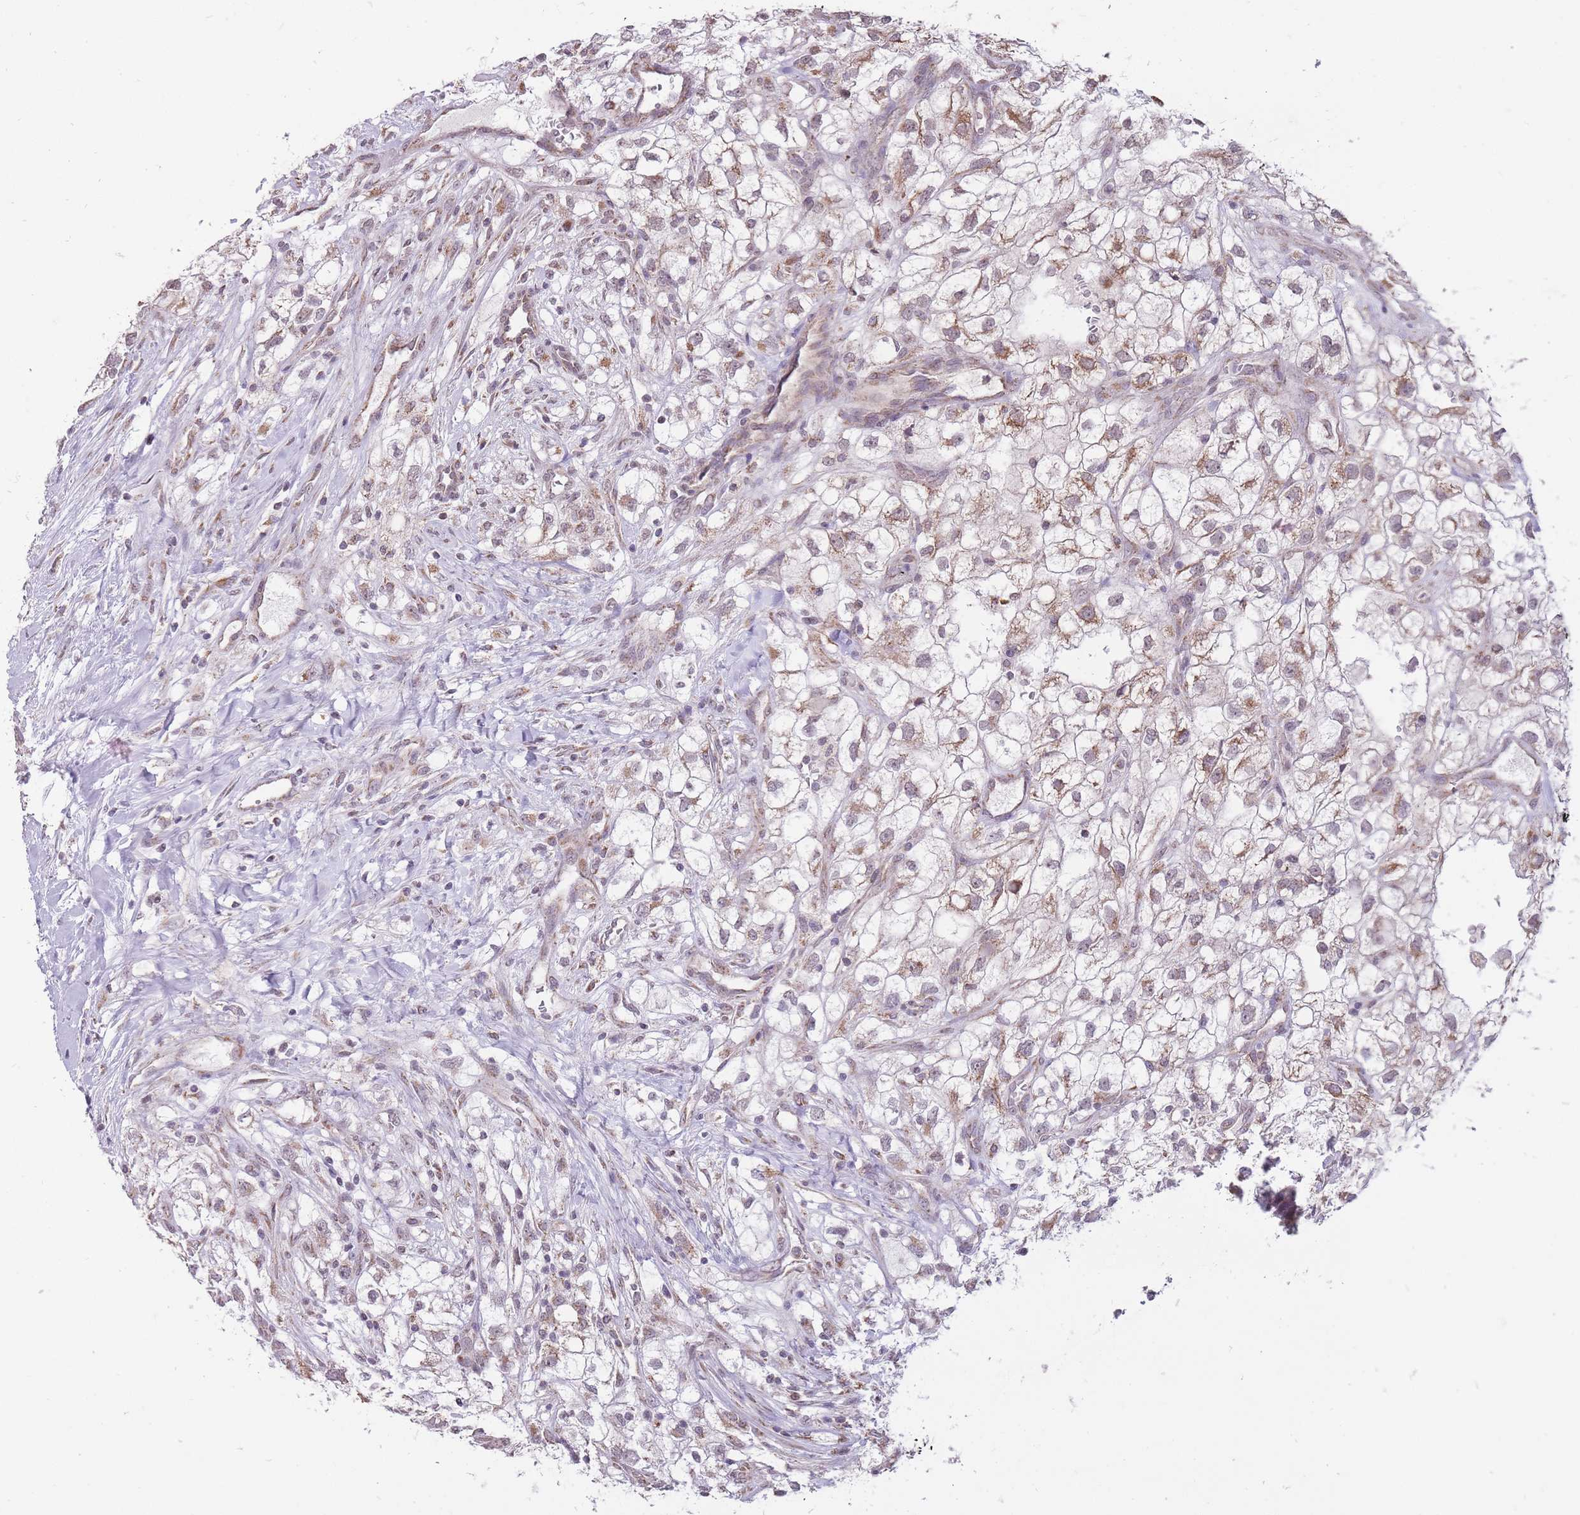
{"staining": {"intensity": "weak", "quantity": "25%-75%", "location": "cytoplasmic/membranous"}, "tissue": "renal cancer", "cell_type": "Tumor cells", "image_type": "cancer", "snomed": [{"axis": "morphology", "description": "Adenocarcinoma, NOS"}, {"axis": "topography", "description": "Kidney"}], "caption": "Adenocarcinoma (renal) stained with a brown dye exhibits weak cytoplasmic/membranous positive expression in approximately 25%-75% of tumor cells.", "gene": "NELL1", "patient": {"sex": "male", "age": 59}}